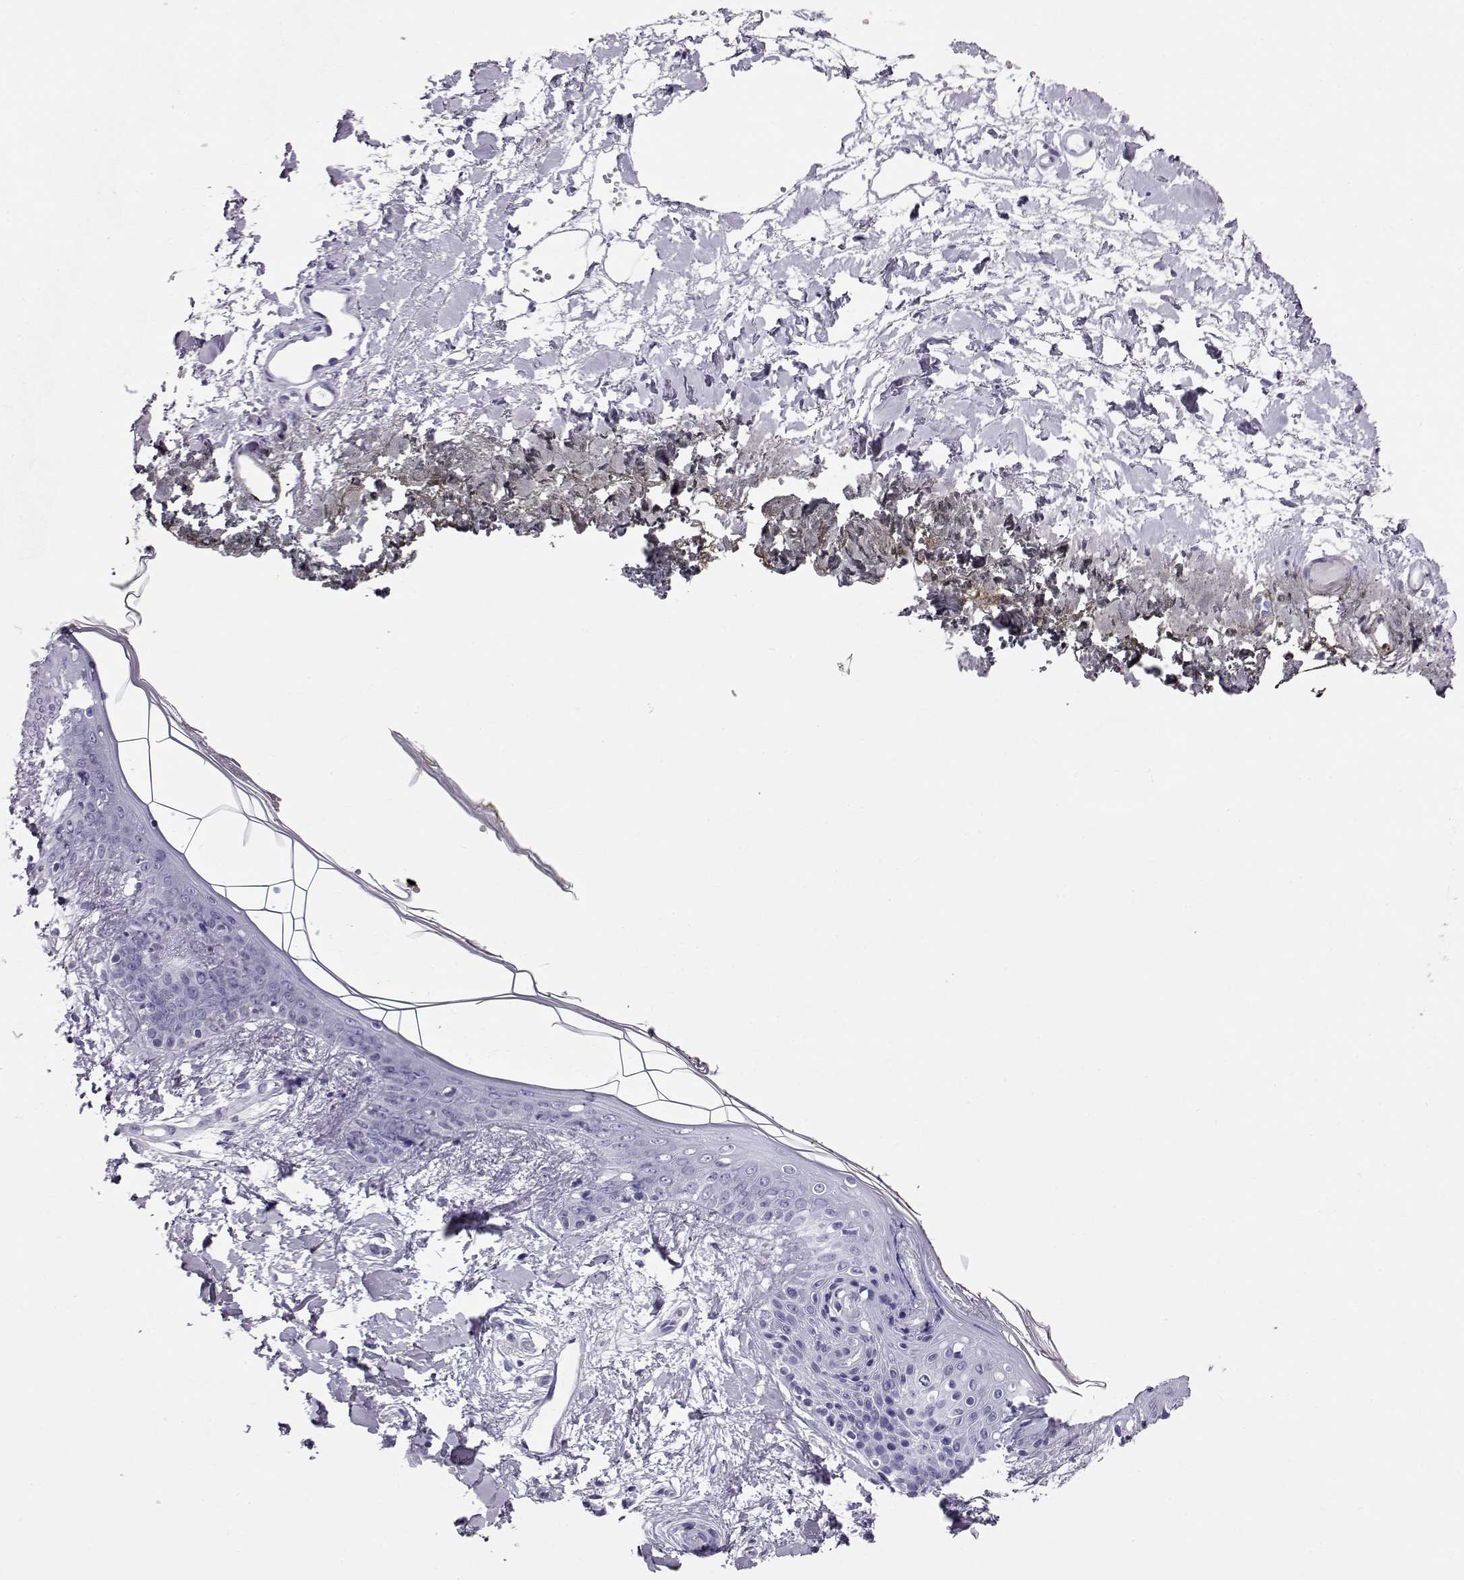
{"staining": {"intensity": "negative", "quantity": "none", "location": "none"}, "tissue": "skin", "cell_type": "Fibroblasts", "image_type": "normal", "snomed": [{"axis": "morphology", "description": "Normal tissue, NOS"}, {"axis": "topography", "description": "Skin"}], "caption": "An immunohistochemistry micrograph of benign skin is shown. There is no staining in fibroblasts of skin.", "gene": "RD3", "patient": {"sex": "female", "age": 34}}